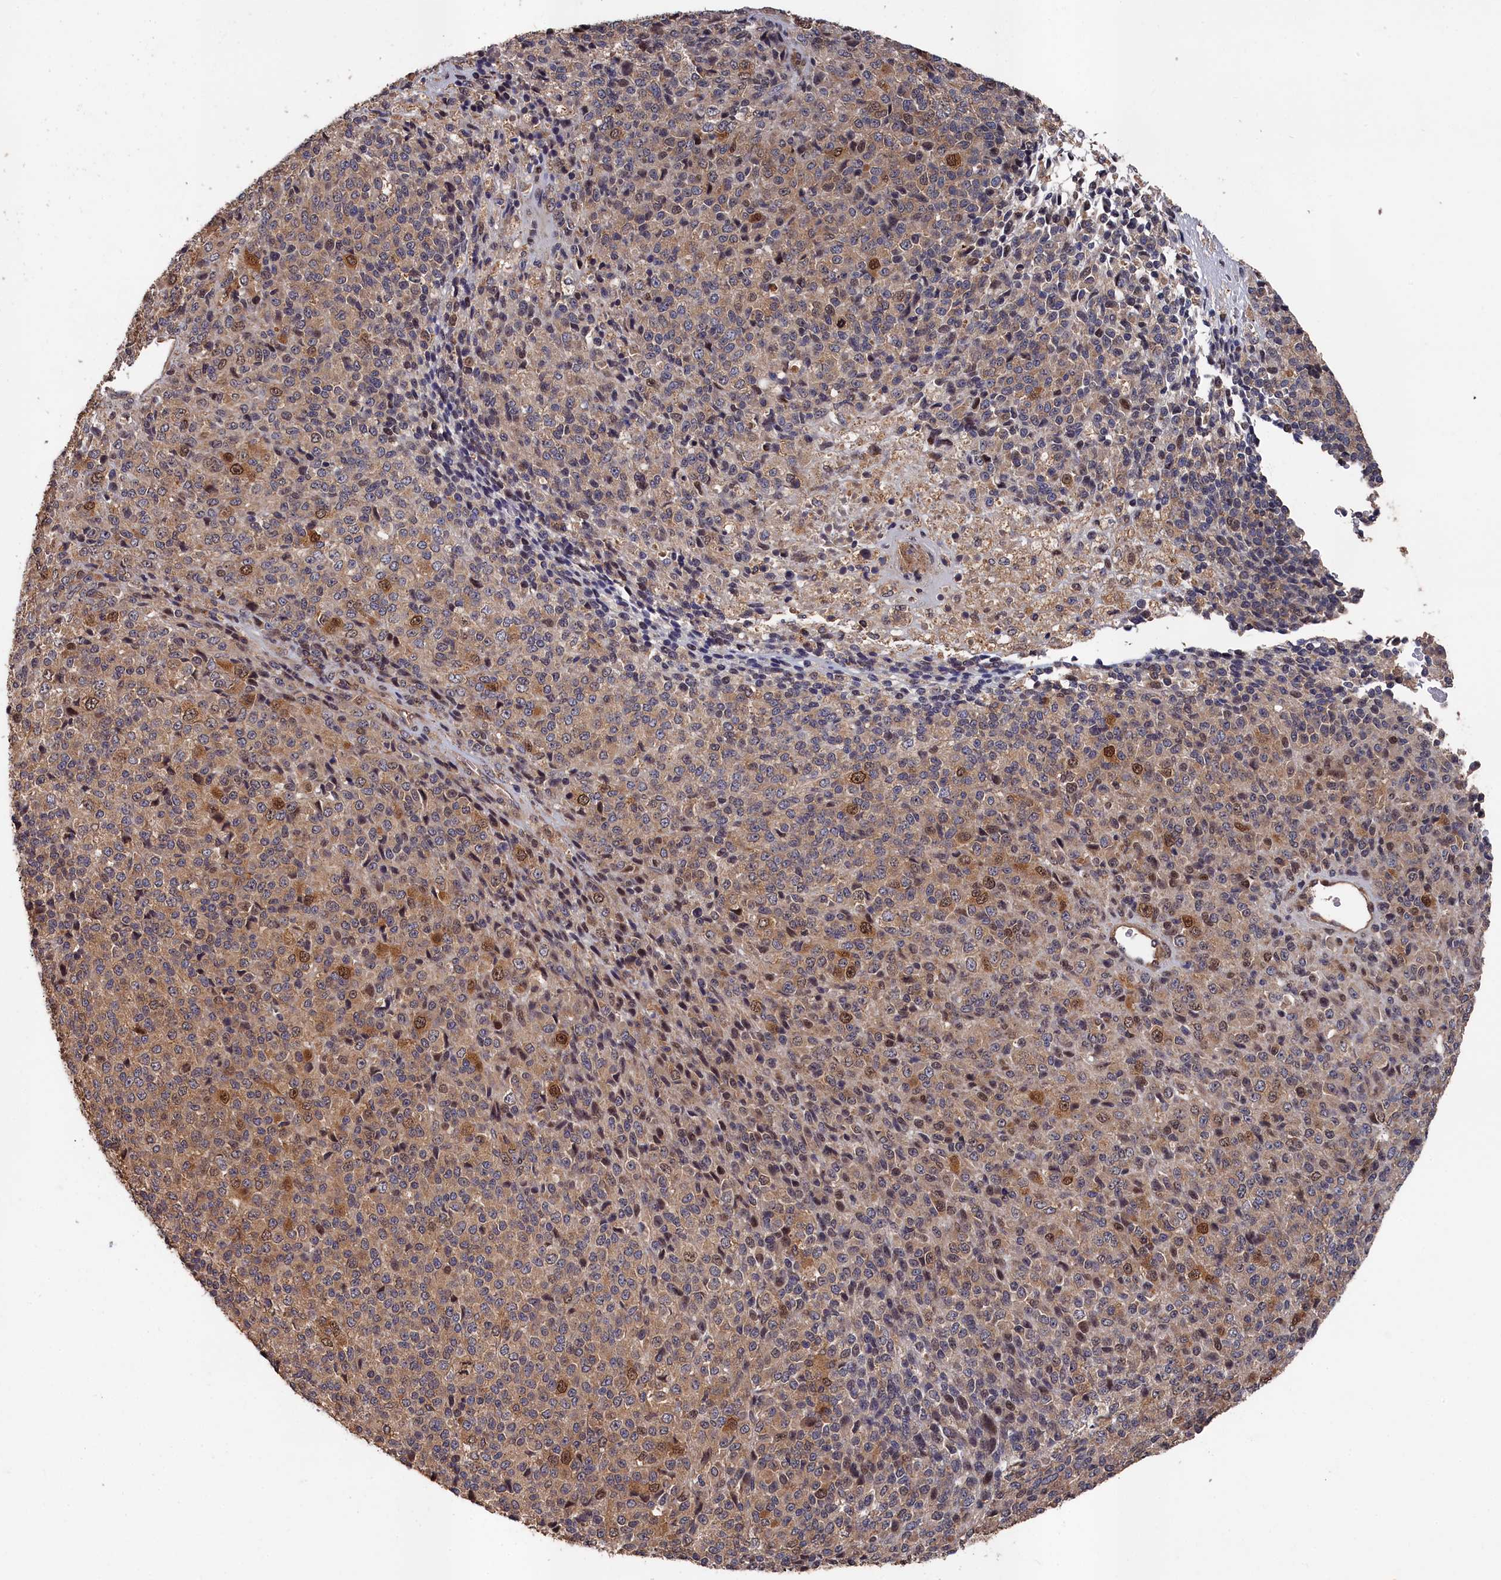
{"staining": {"intensity": "moderate", "quantity": "<25%", "location": "cytoplasmic/membranous,nuclear"}, "tissue": "melanoma", "cell_type": "Tumor cells", "image_type": "cancer", "snomed": [{"axis": "morphology", "description": "Malignant melanoma, Metastatic site"}, {"axis": "topography", "description": "Brain"}], "caption": "Moderate cytoplasmic/membranous and nuclear positivity for a protein is present in approximately <25% of tumor cells of malignant melanoma (metastatic site) using IHC.", "gene": "RMI2", "patient": {"sex": "female", "age": 56}}